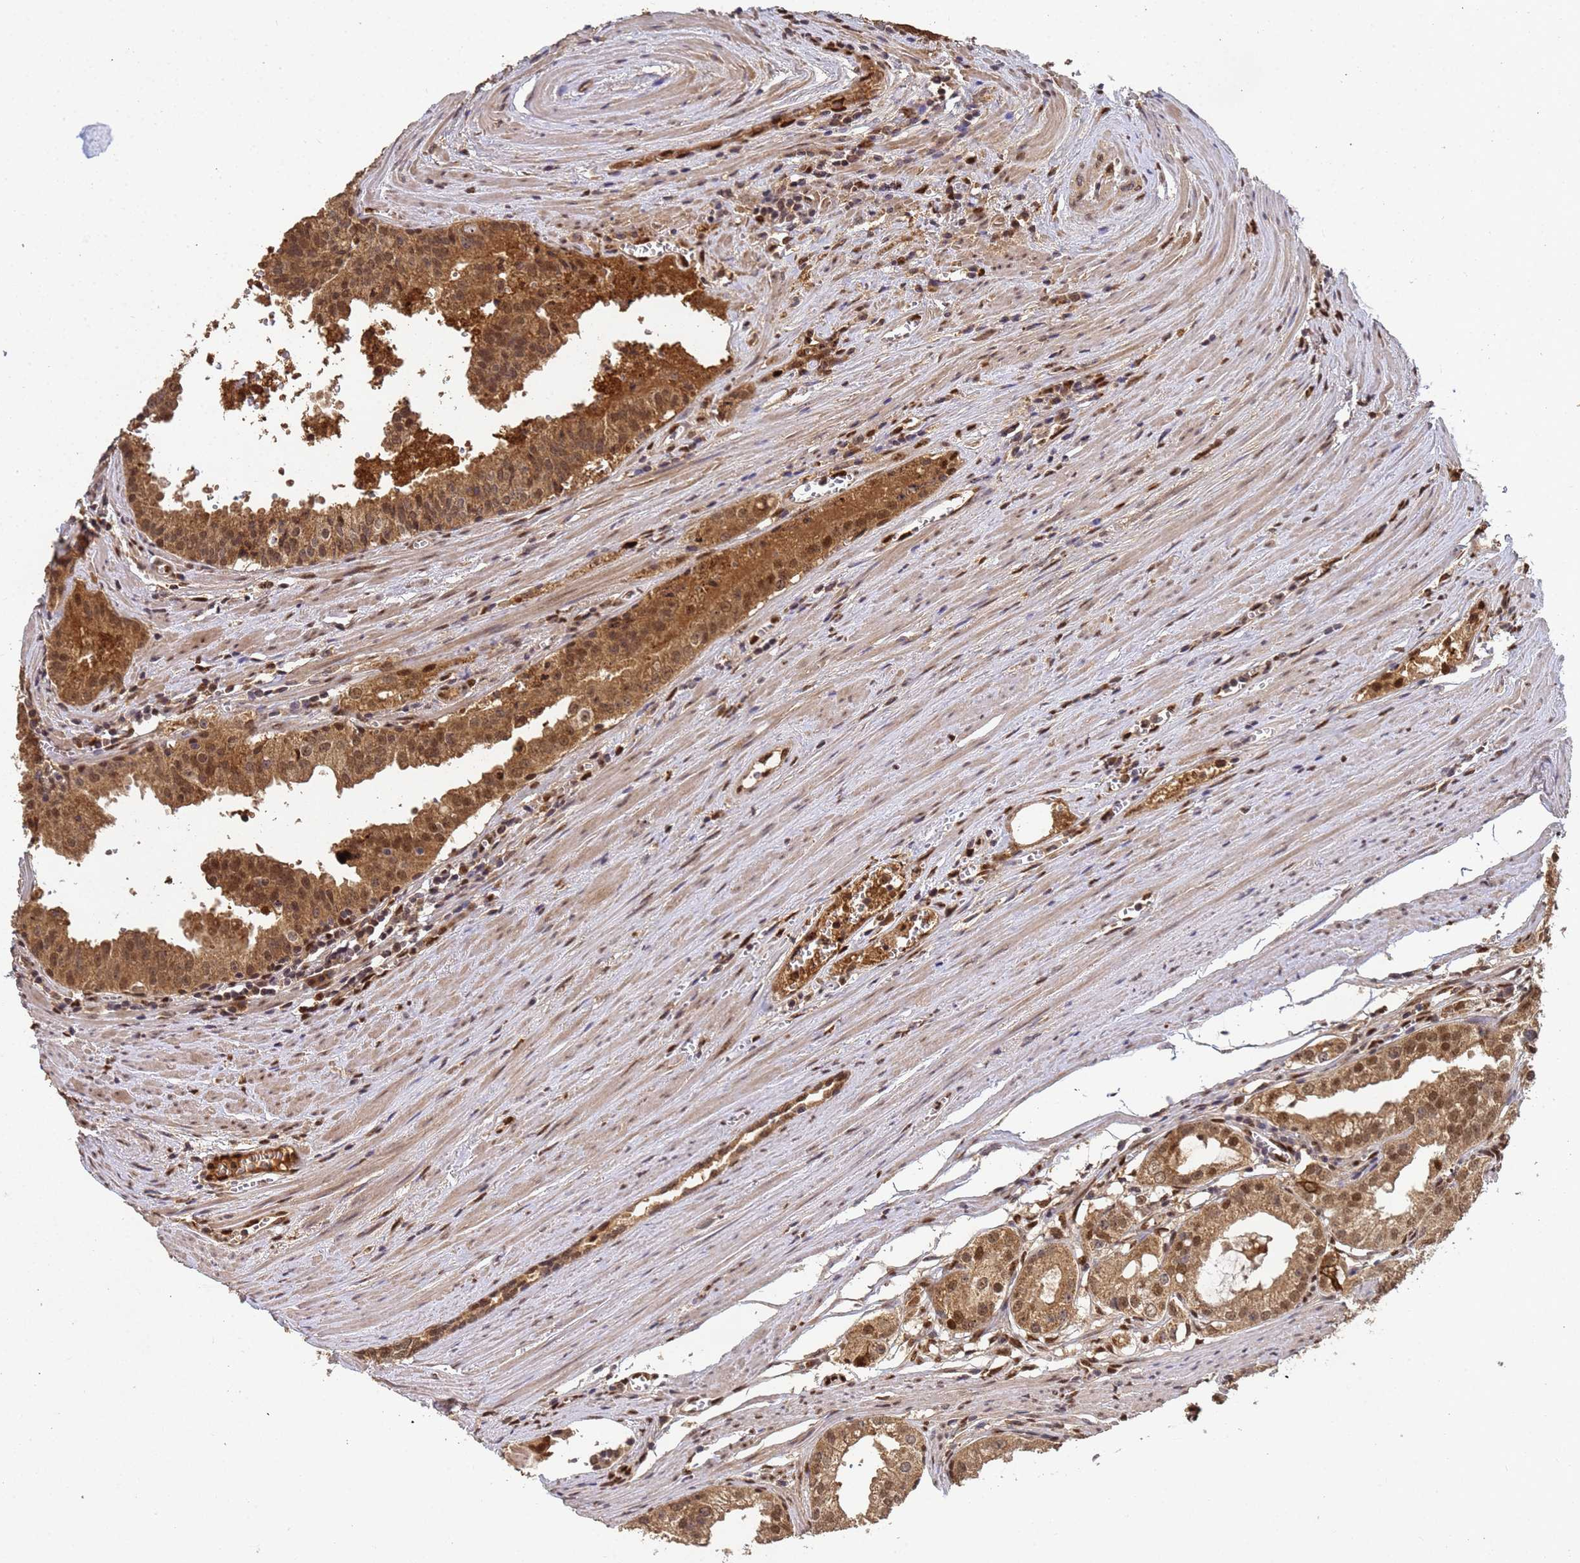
{"staining": {"intensity": "moderate", "quantity": ">75%", "location": "cytoplasmic/membranous,nuclear"}, "tissue": "prostate cancer", "cell_type": "Tumor cells", "image_type": "cancer", "snomed": [{"axis": "morphology", "description": "Adenocarcinoma, High grade"}, {"axis": "topography", "description": "Prostate"}], "caption": "This photomicrograph displays immunohistochemistry staining of human prostate cancer, with medium moderate cytoplasmic/membranous and nuclear positivity in approximately >75% of tumor cells.", "gene": "SECISBP2", "patient": {"sex": "male", "age": 68}}